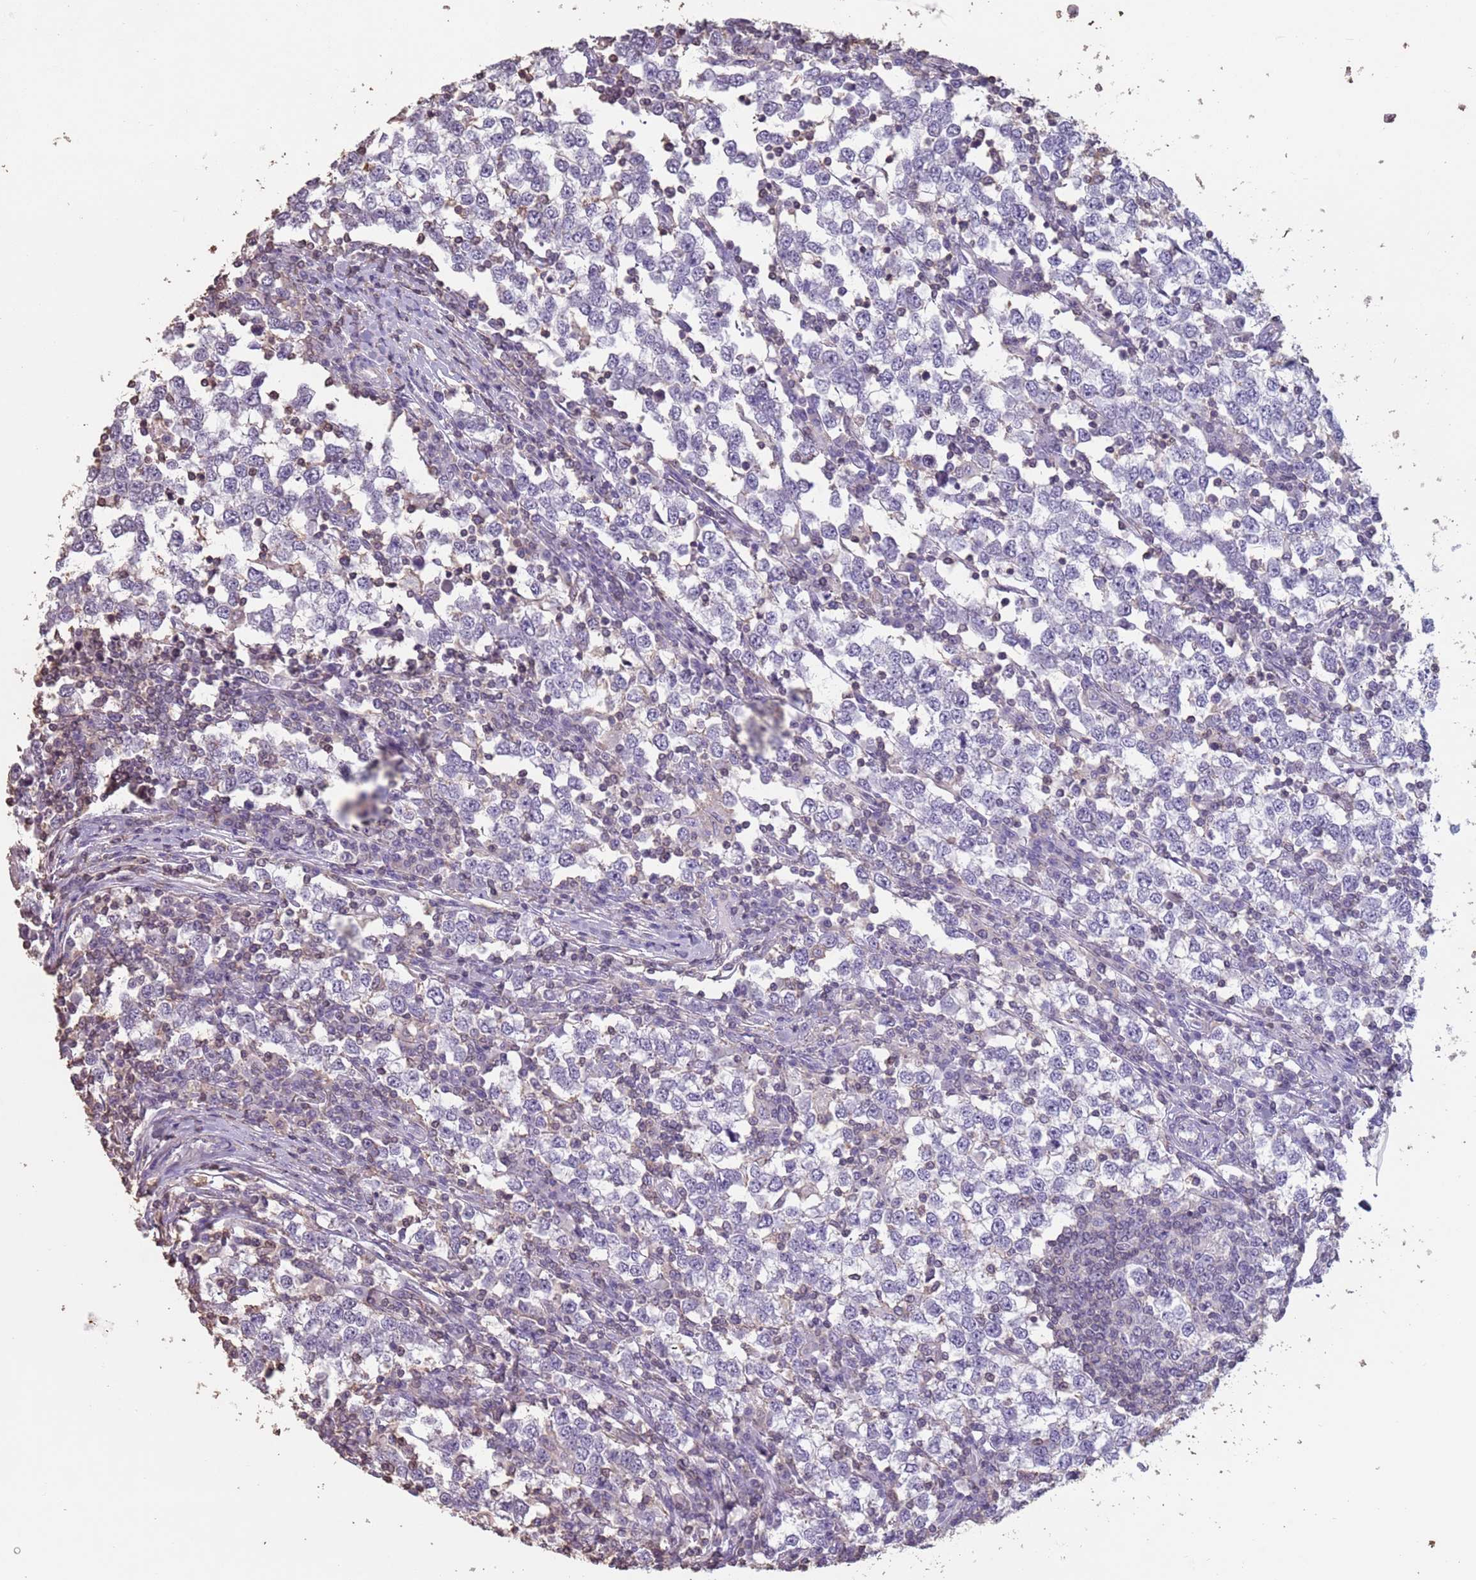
{"staining": {"intensity": "negative", "quantity": "none", "location": "none"}, "tissue": "testis cancer", "cell_type": "Tumor cells", "image_type": "cancer", "snomed": [{"axis": "morphology", "description": "Seminoma, NOS"}, {"axis": "topography", "description": "Testis"}], "caption": "A micrograph of human testis cancer (seminoma) is negative for staining in tumor cells.", "gene": "SUN5", "patient": {"sex": "male", "age": 65}}